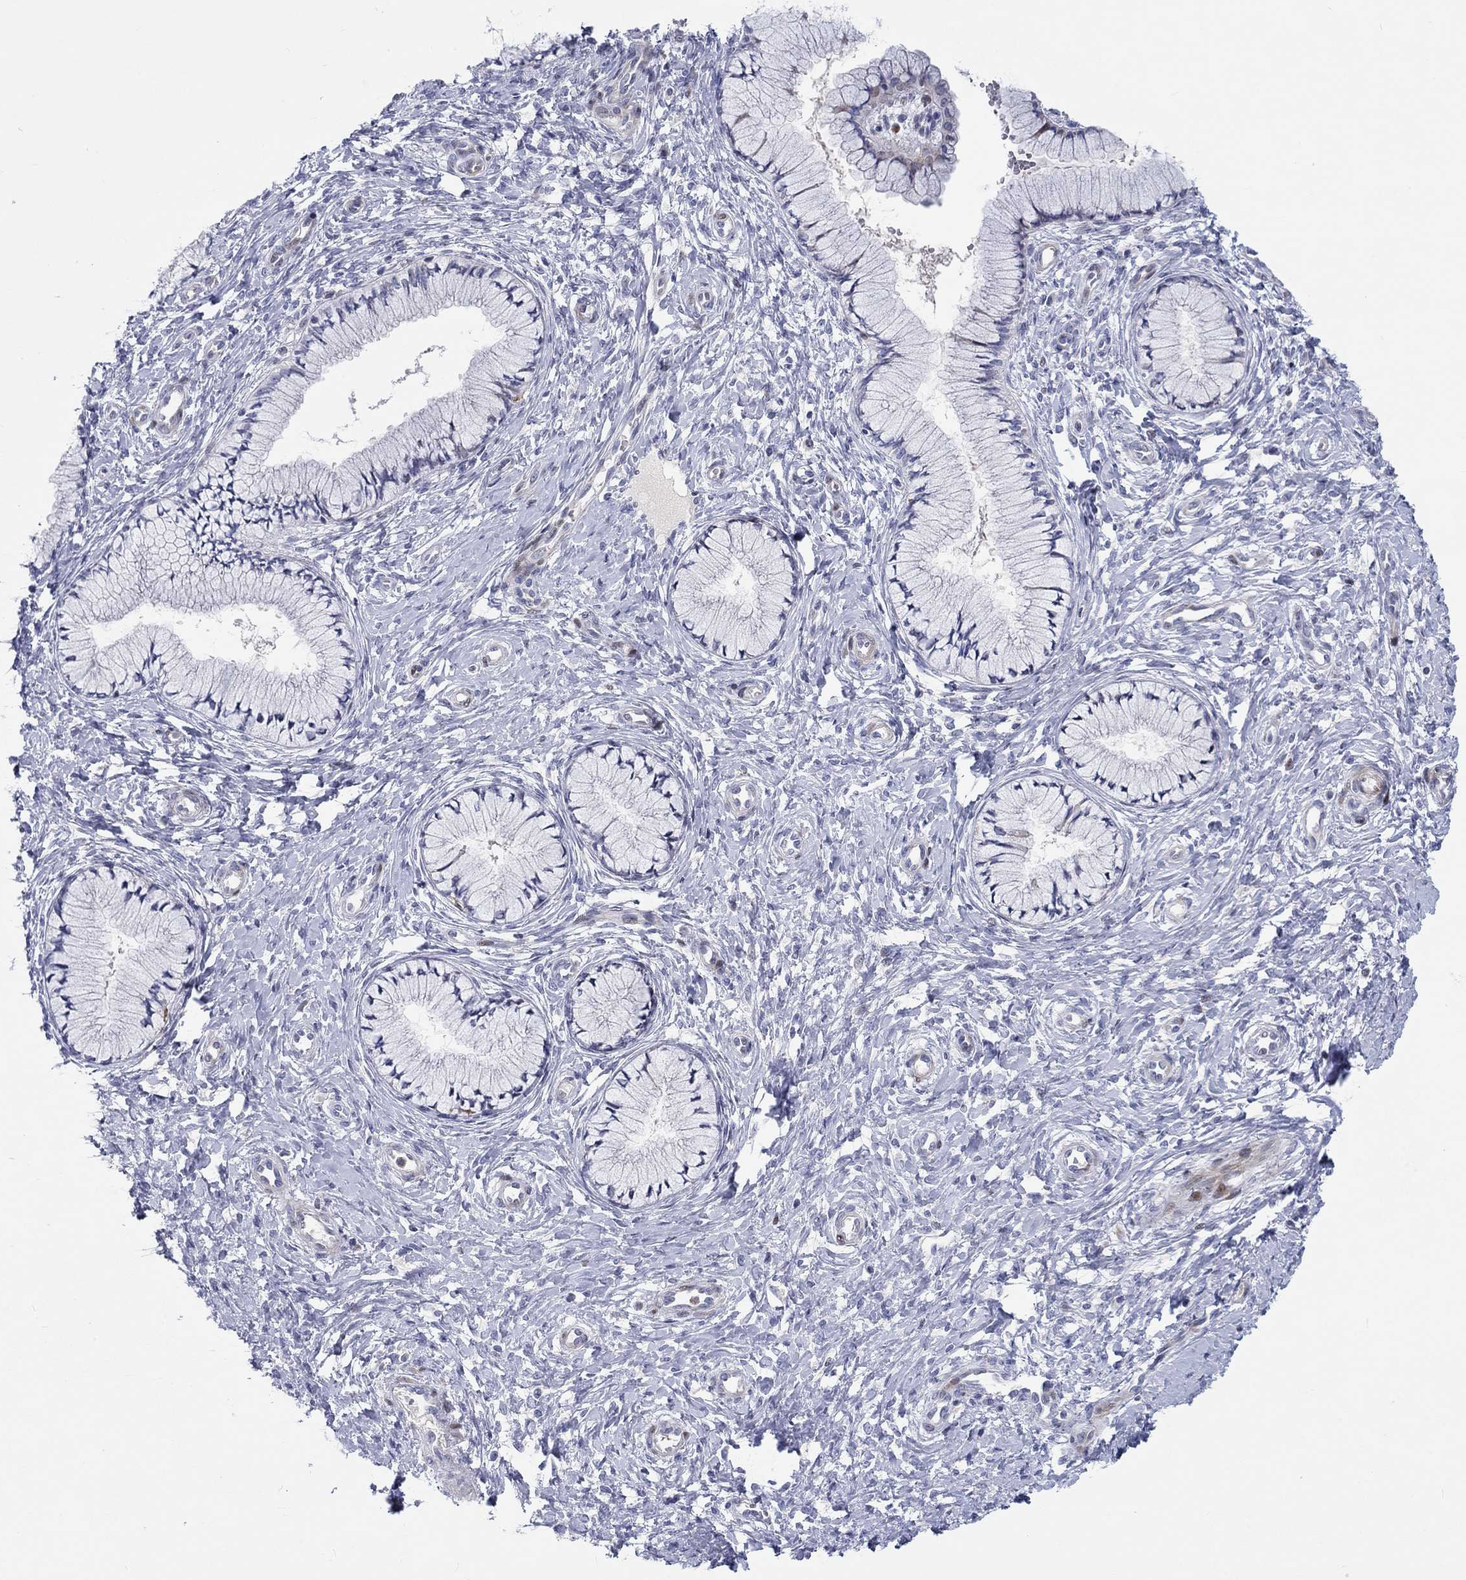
{"staining": {"intensity": "negative", "quantity": "none", "location": "none"}, "tissue": "cervix", "cell_type": "Glandular cells", "image_type": "normal", "snomed": [{"axis": "morphology", "description": "Normal tissue, NOS"}, {"axis": "topography", "description": "Cervix"}], "caption": "Image shows no protein staining in glandular cells of benign cervix. The staining is performed using DAB (3,3'-diaminobenzidine) brown chromogen with nuclei counter-stained in using hematoxylin.", "gene": "ARHGAP36", "patient": {"sex": "female", "age": 37}}